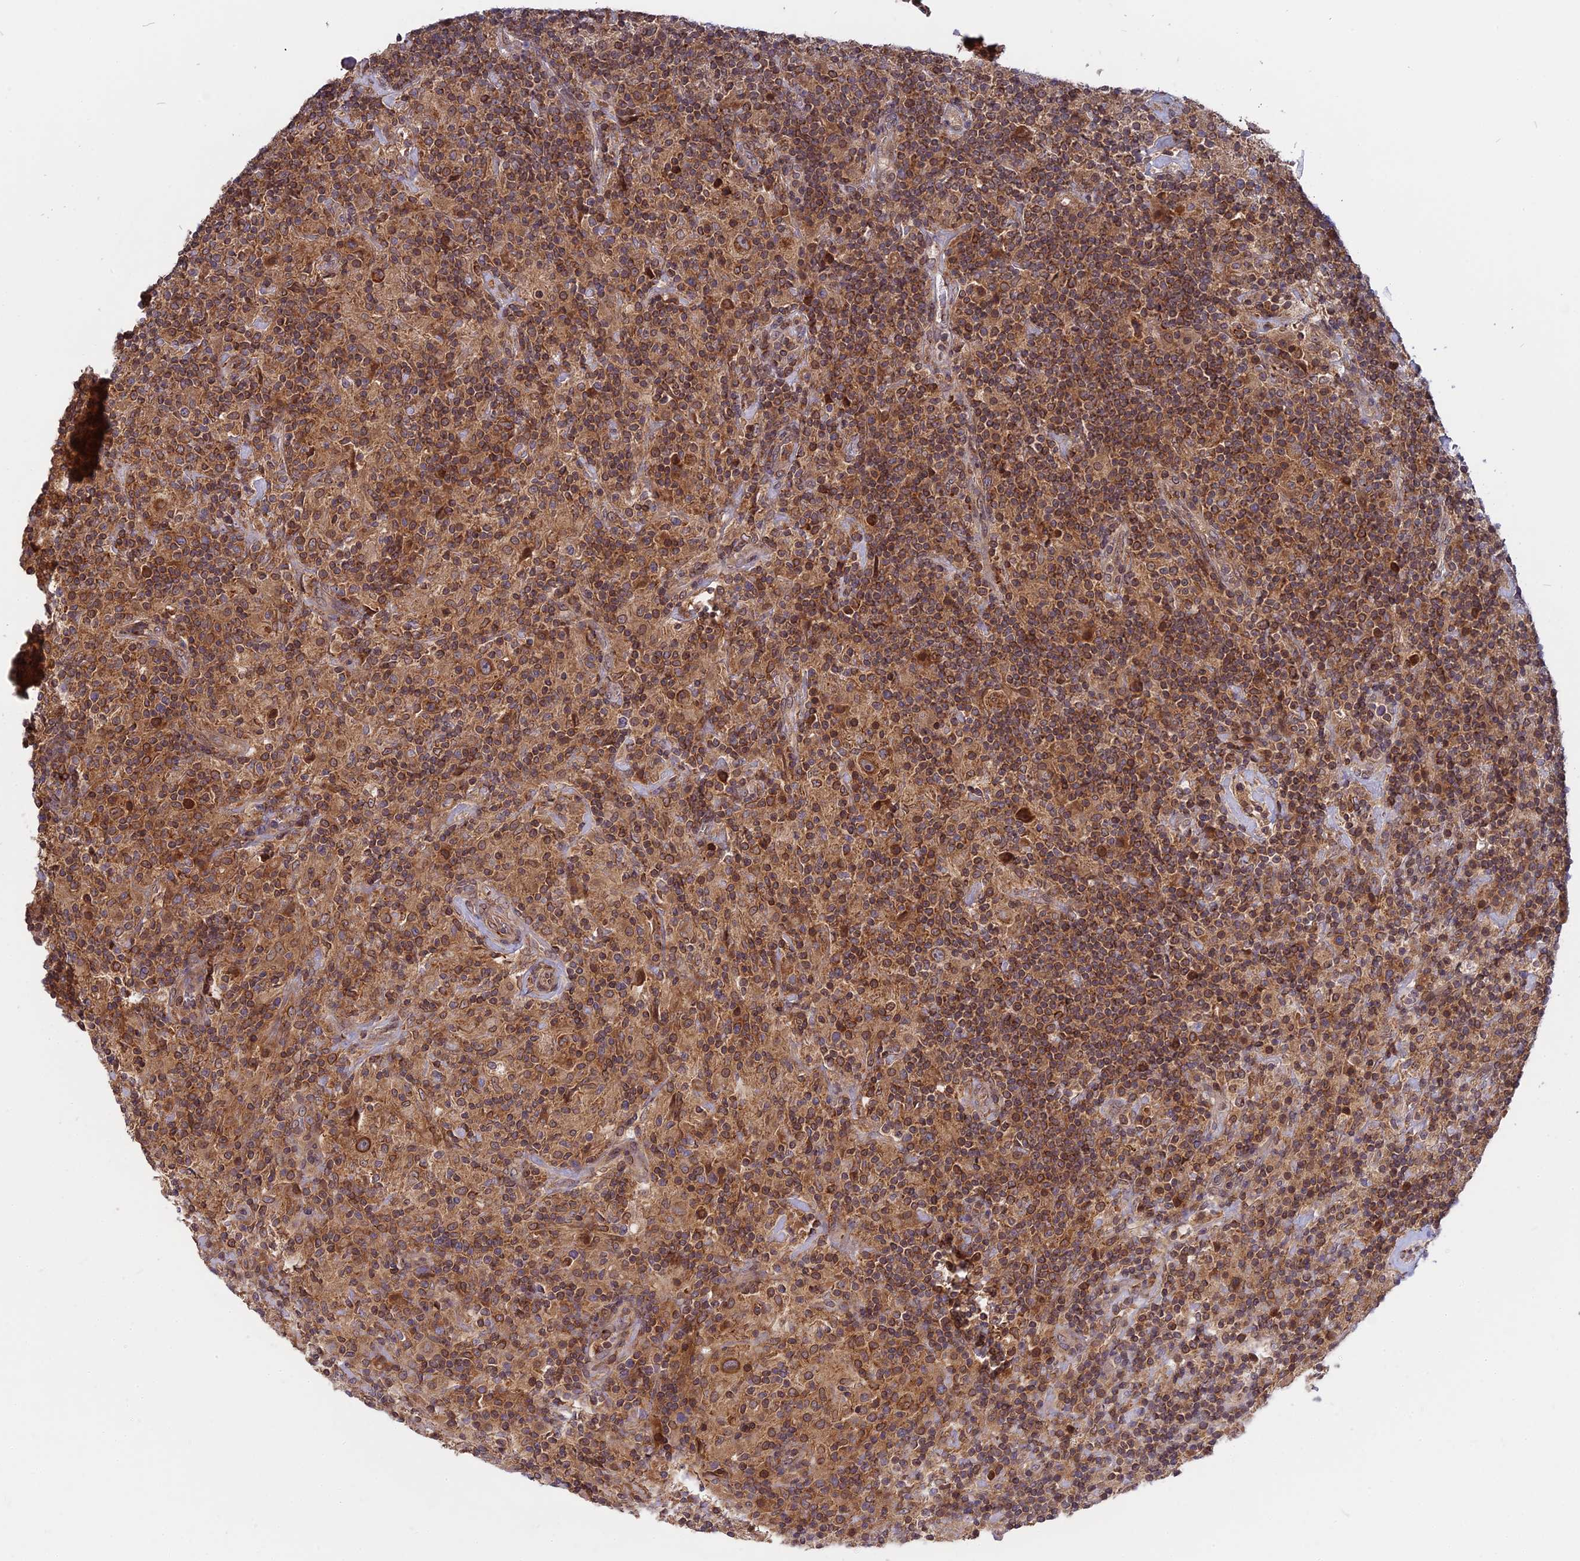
{"staining": {"intensity": "moderate", "quantity": ">75%", "location": "cytoplasmic/membranous"}, "tissue": "lymphoma", "cell_type": "Tumor cells", "image_type": "cancer", "snomed": [{"axis": "morphology", "description": "Hodgkin's disease, NOS"}, {"axis": "topography", "description": "Lymph node"}], "caption": "This micrograph displays IHC staining of lymphoma, with medium moderate cytoplasmic/membranous expression in approximately >75% of tumor cells.", "gene": "IL21R", "patient": {"sex": "male", "age": 70}}